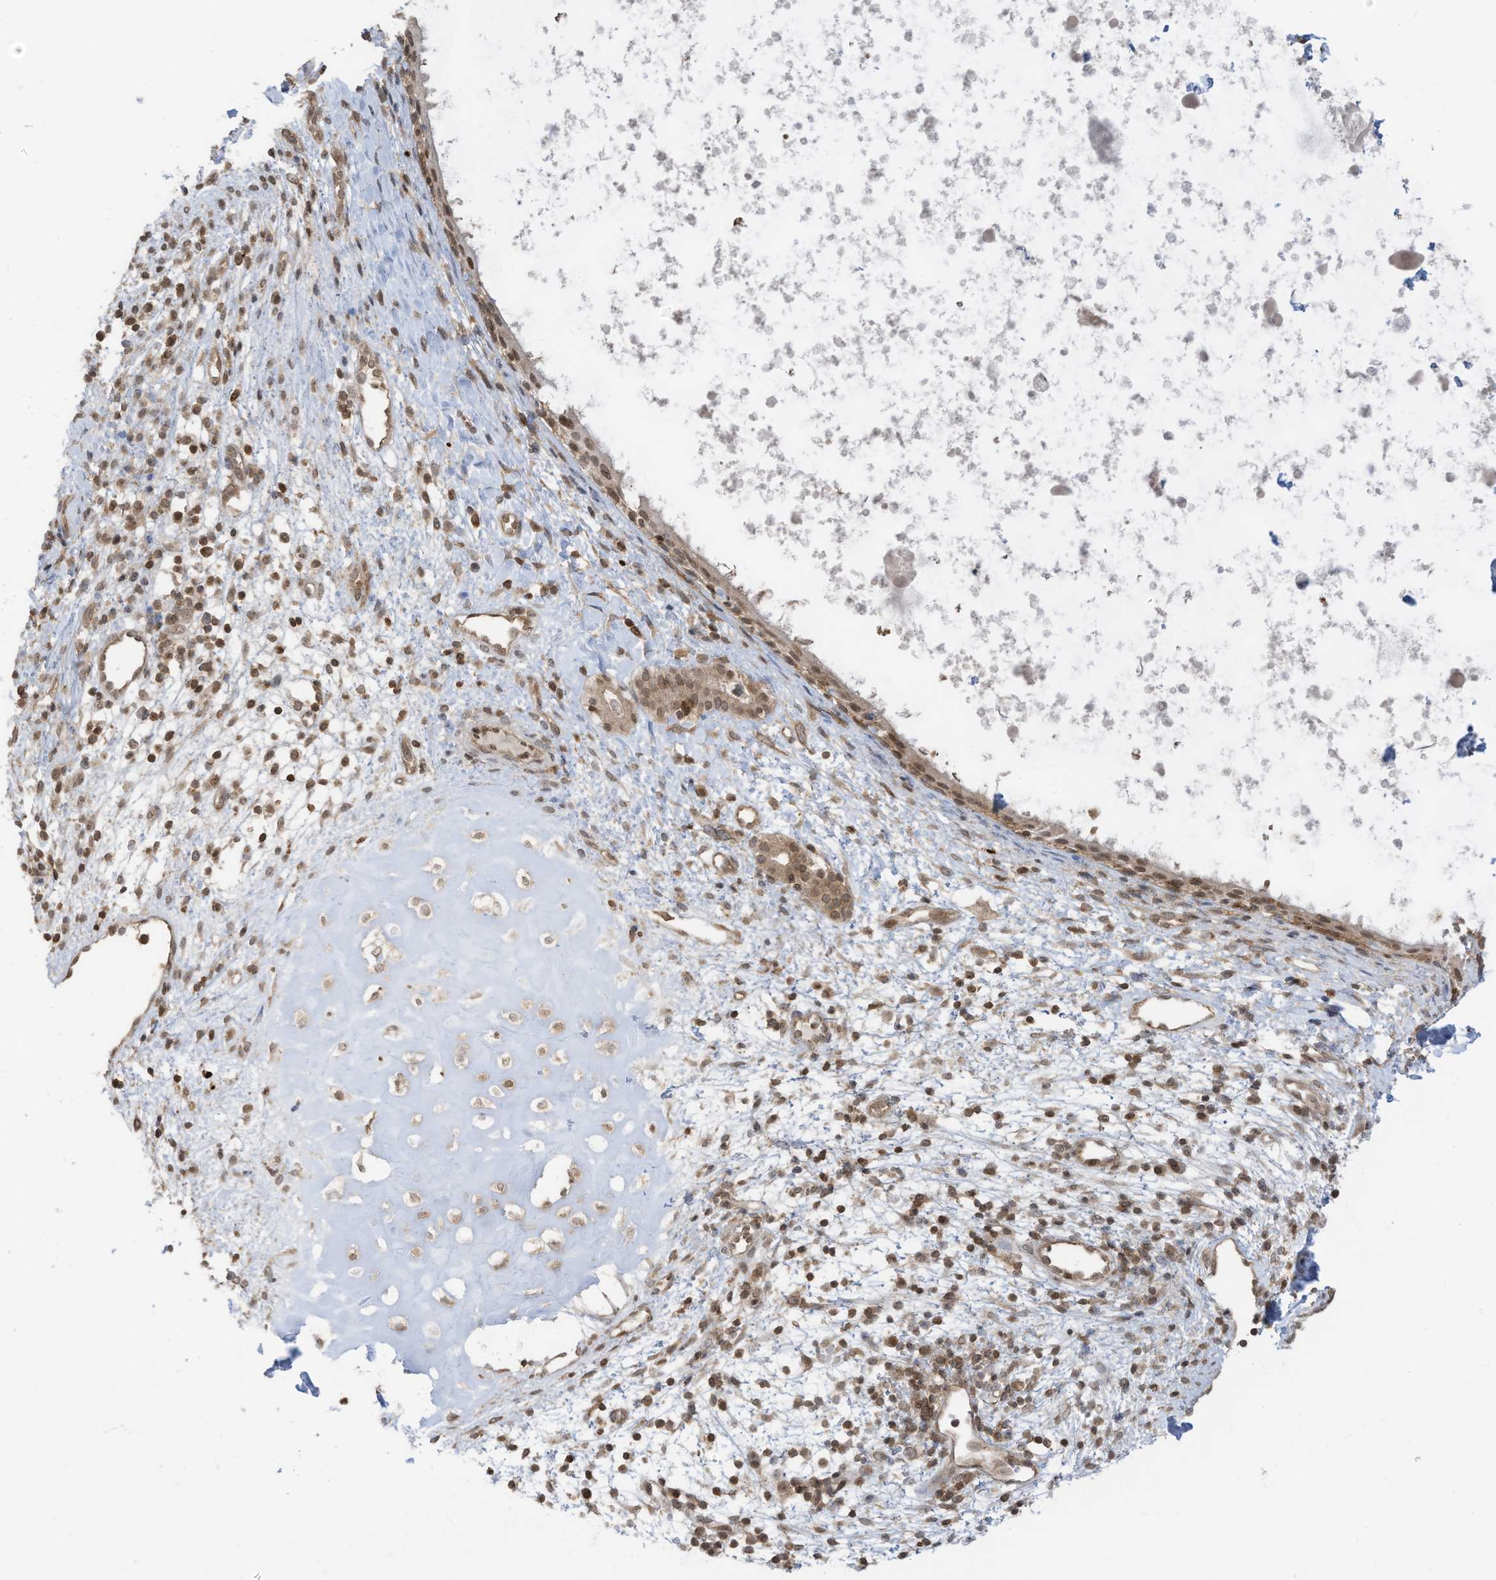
{"staining": {"intensity": "moderate", "quantity": "25%-75%", "location": "cytoplasmic/membranous,nuclear"}, "tissue": "nasopharynx", "cell_type": "Respiratory epithelial cells", "image_type": "normal", "snomed": [{"axis": "morphology", "description": "Normal tissue, NOS"}, {"axis": "topography", "description": "Nasopharynx"}], "caption": "About 25%-75% of respiratory epithelial cells in benign nasopharynx show moderate cytoplasmic/membranous,nuclear protein staining as visualized by brown immunohistochemical staining.", "gene": "KPNB1", "patient": {"sex": "male", "age": 22}}